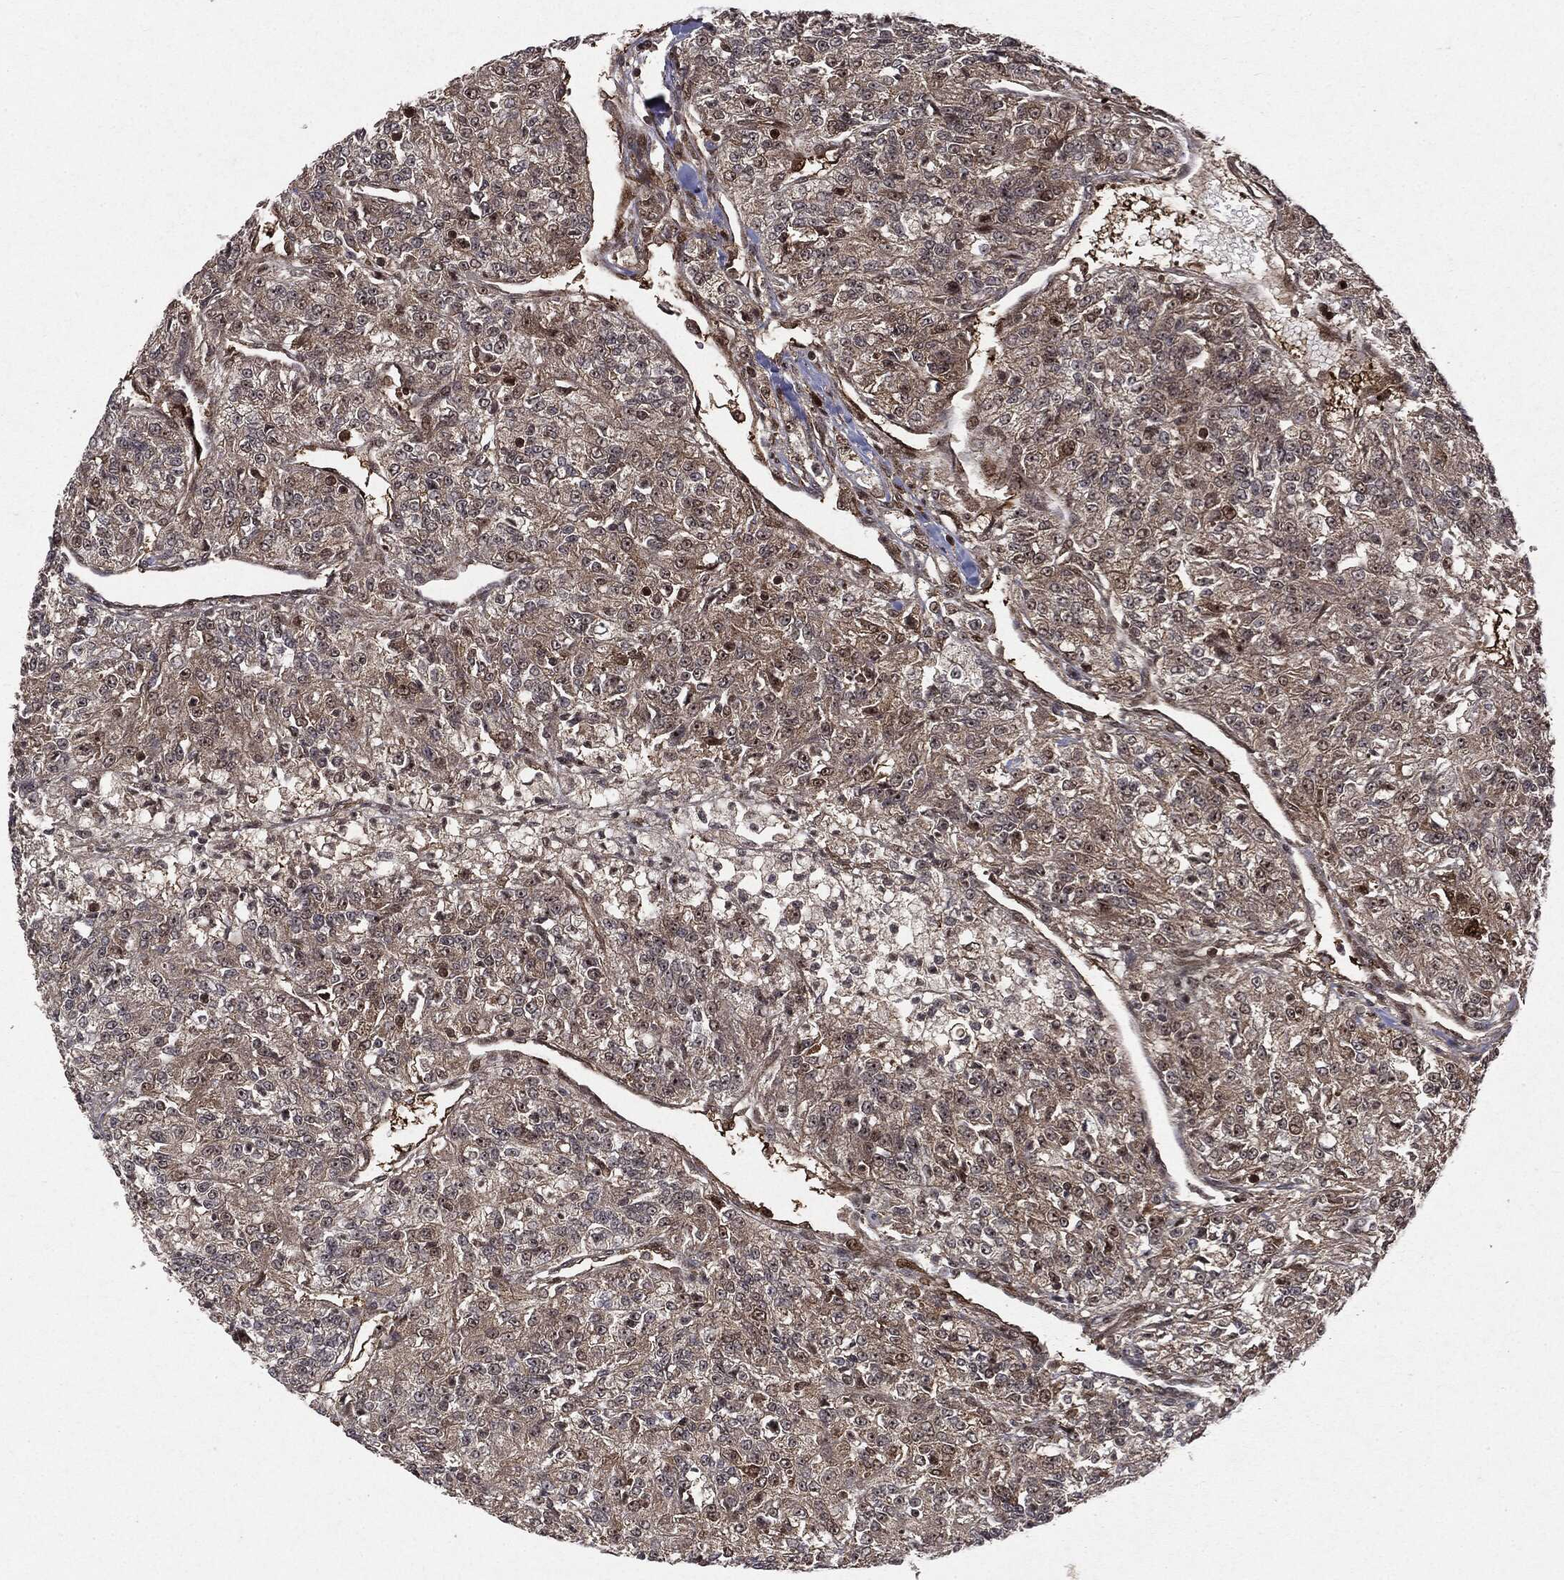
{"staining": {"intensity": "weak", "quantity": "<25%", "location": "cytoplasmic/membranous"}, "tissue": "renal cancer", "cell_type": "Tumor cells", "image_type": "cancer", "snomed": [{"axis": "morphology", "description": "Adenocarcinoma, NOS"}, {"axis": "topography", "description": "Kidney"}], "caption": "This is an immunohistochemistry photomicrograph of human adenocarcinoma (renal). There is no staining in tumor cells.", "gene": "OTUB1", "patient": {"sex": "female", "age": 63}}